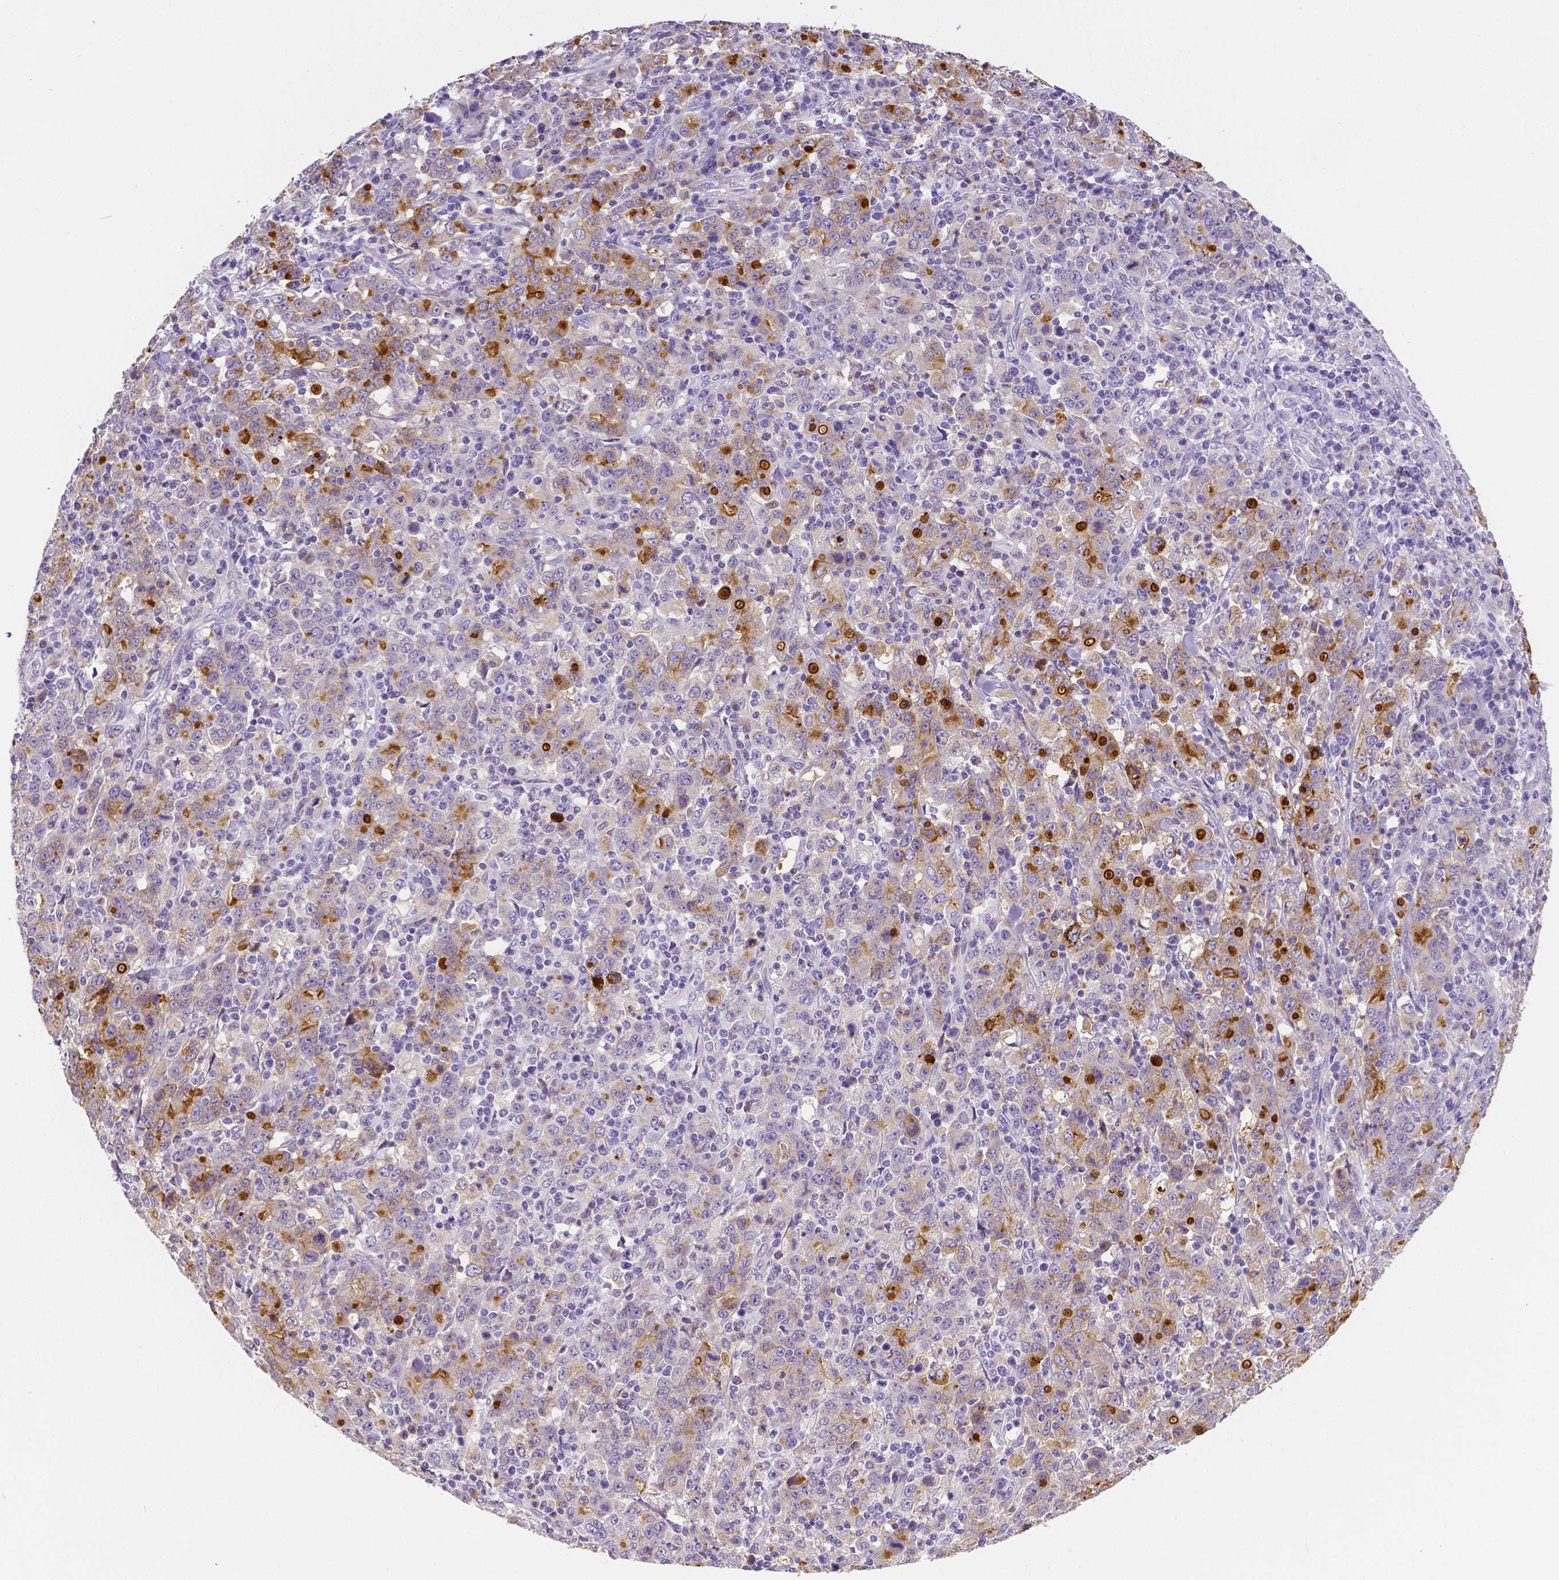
{"staining": {"intensity": "moderate", "quantity": "25%-75%", "location": "cytoplasmic/membranous,nuclear"}, "tissue": "stomach cancer", "cell_type": "Tumor cells", "image_type": "cancer", "snomed": [{"axis": "morphology", "description": "Adenocarcinoma, NOS"}, {"axis": "topography", "description": "Stomach, upper"}], "caption": "This histopathology image displays immunohistochemistry (IHC) staining of human stomach cancer (adenocarcinoma), with medium moderate cytoplasmic/membranous and nuclear staining in approximately 25%-75% of tumor cells.", "gene": "NXPH2", "patient": {"sex": "male", "age": 69}}